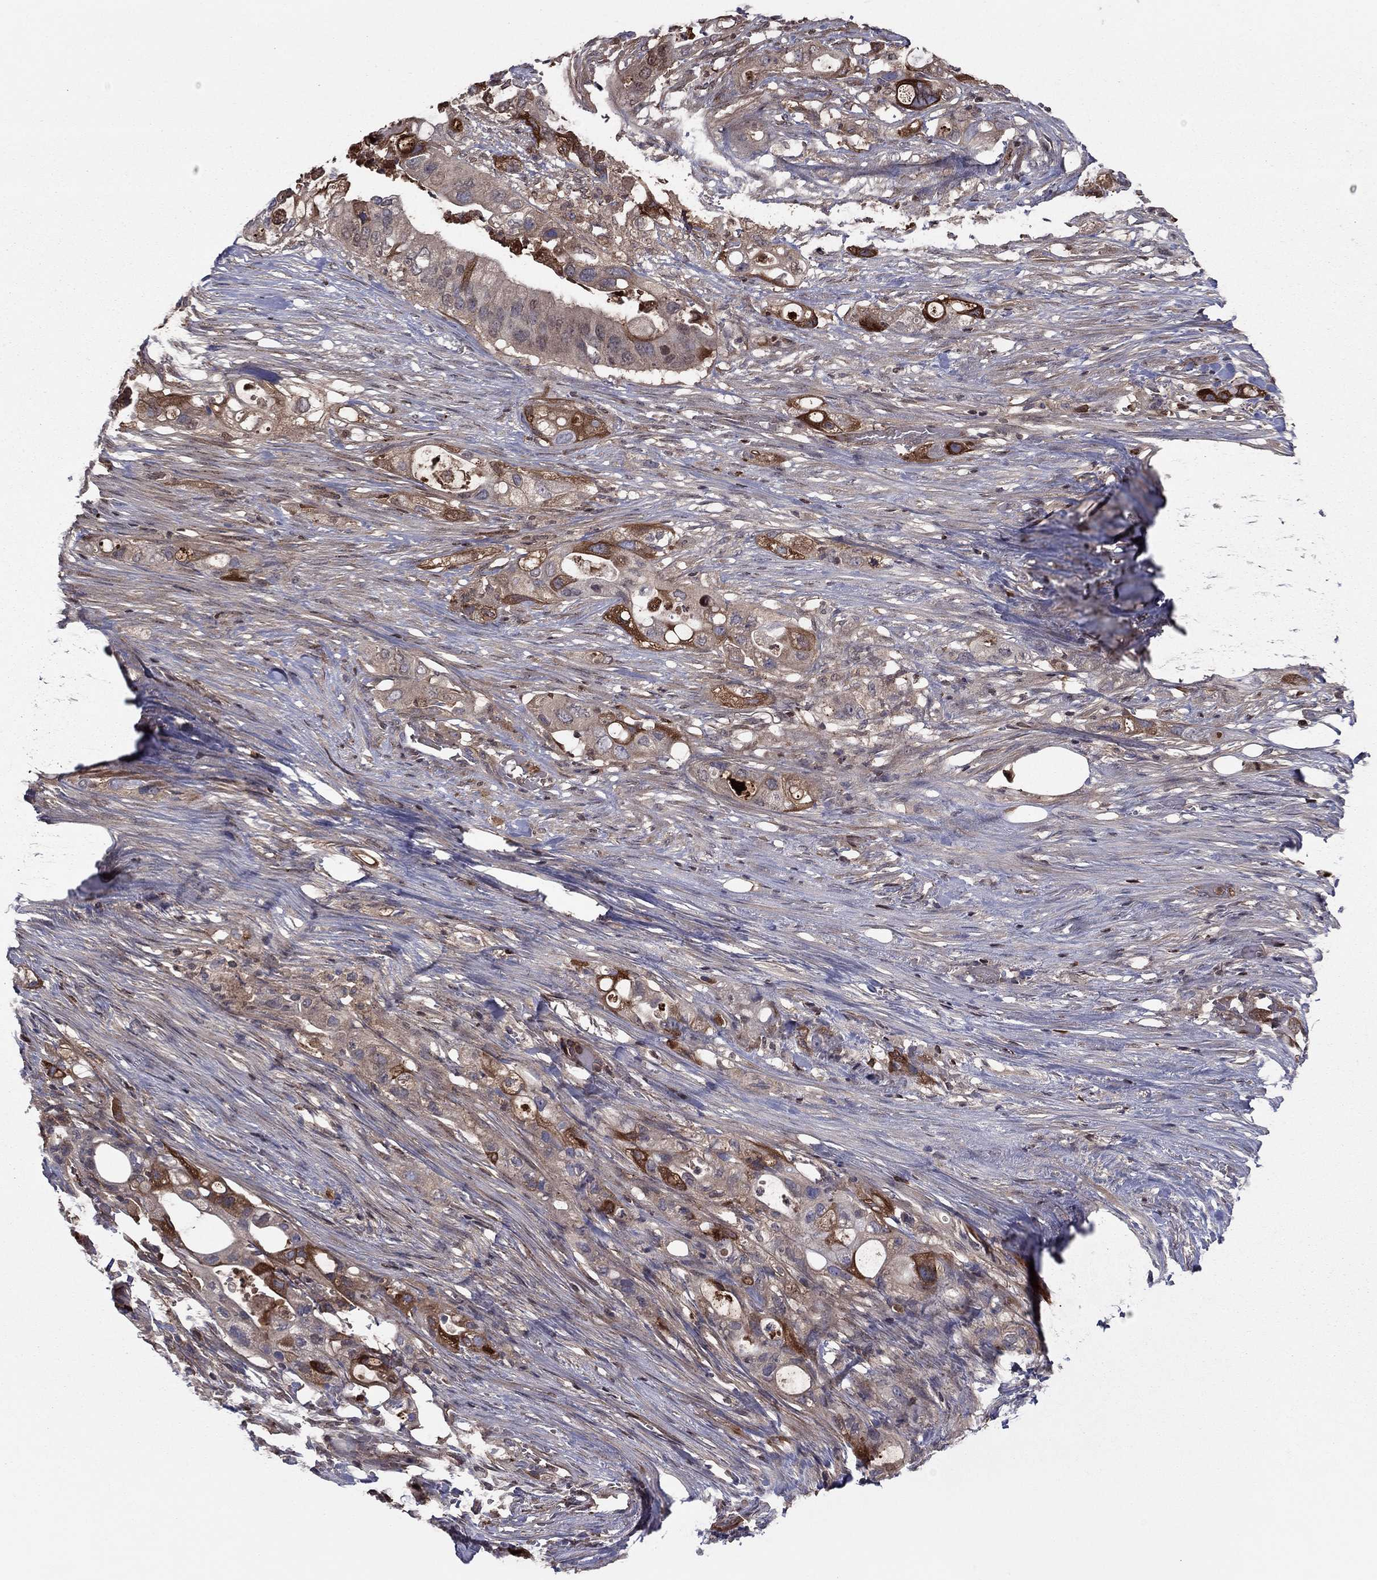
{"staining": {"intensity": "strong", "quantity": "<25%", "location": "cytoplasmic/membranous"}, "tissue": "pancreatic cancer", "cell_type": "Tumor cells", "image_type": "cancer", "snomed": [{"axis": "morphology", "description": "Adenocarcinoma, NOS"}, {"axis": "topography", "description": "Pancreas"}], "caption": "Tumor cells reveal strong cytoplasmic/membranous staining in approximately <25% of cells in pancreatic cancer. (DAB (3,3'-diaminobenzidine) IHC, brown staining for protein, blue staining for nuclei).", "gene": "HPX", "patient": {"sex": "female", "age": 72}}